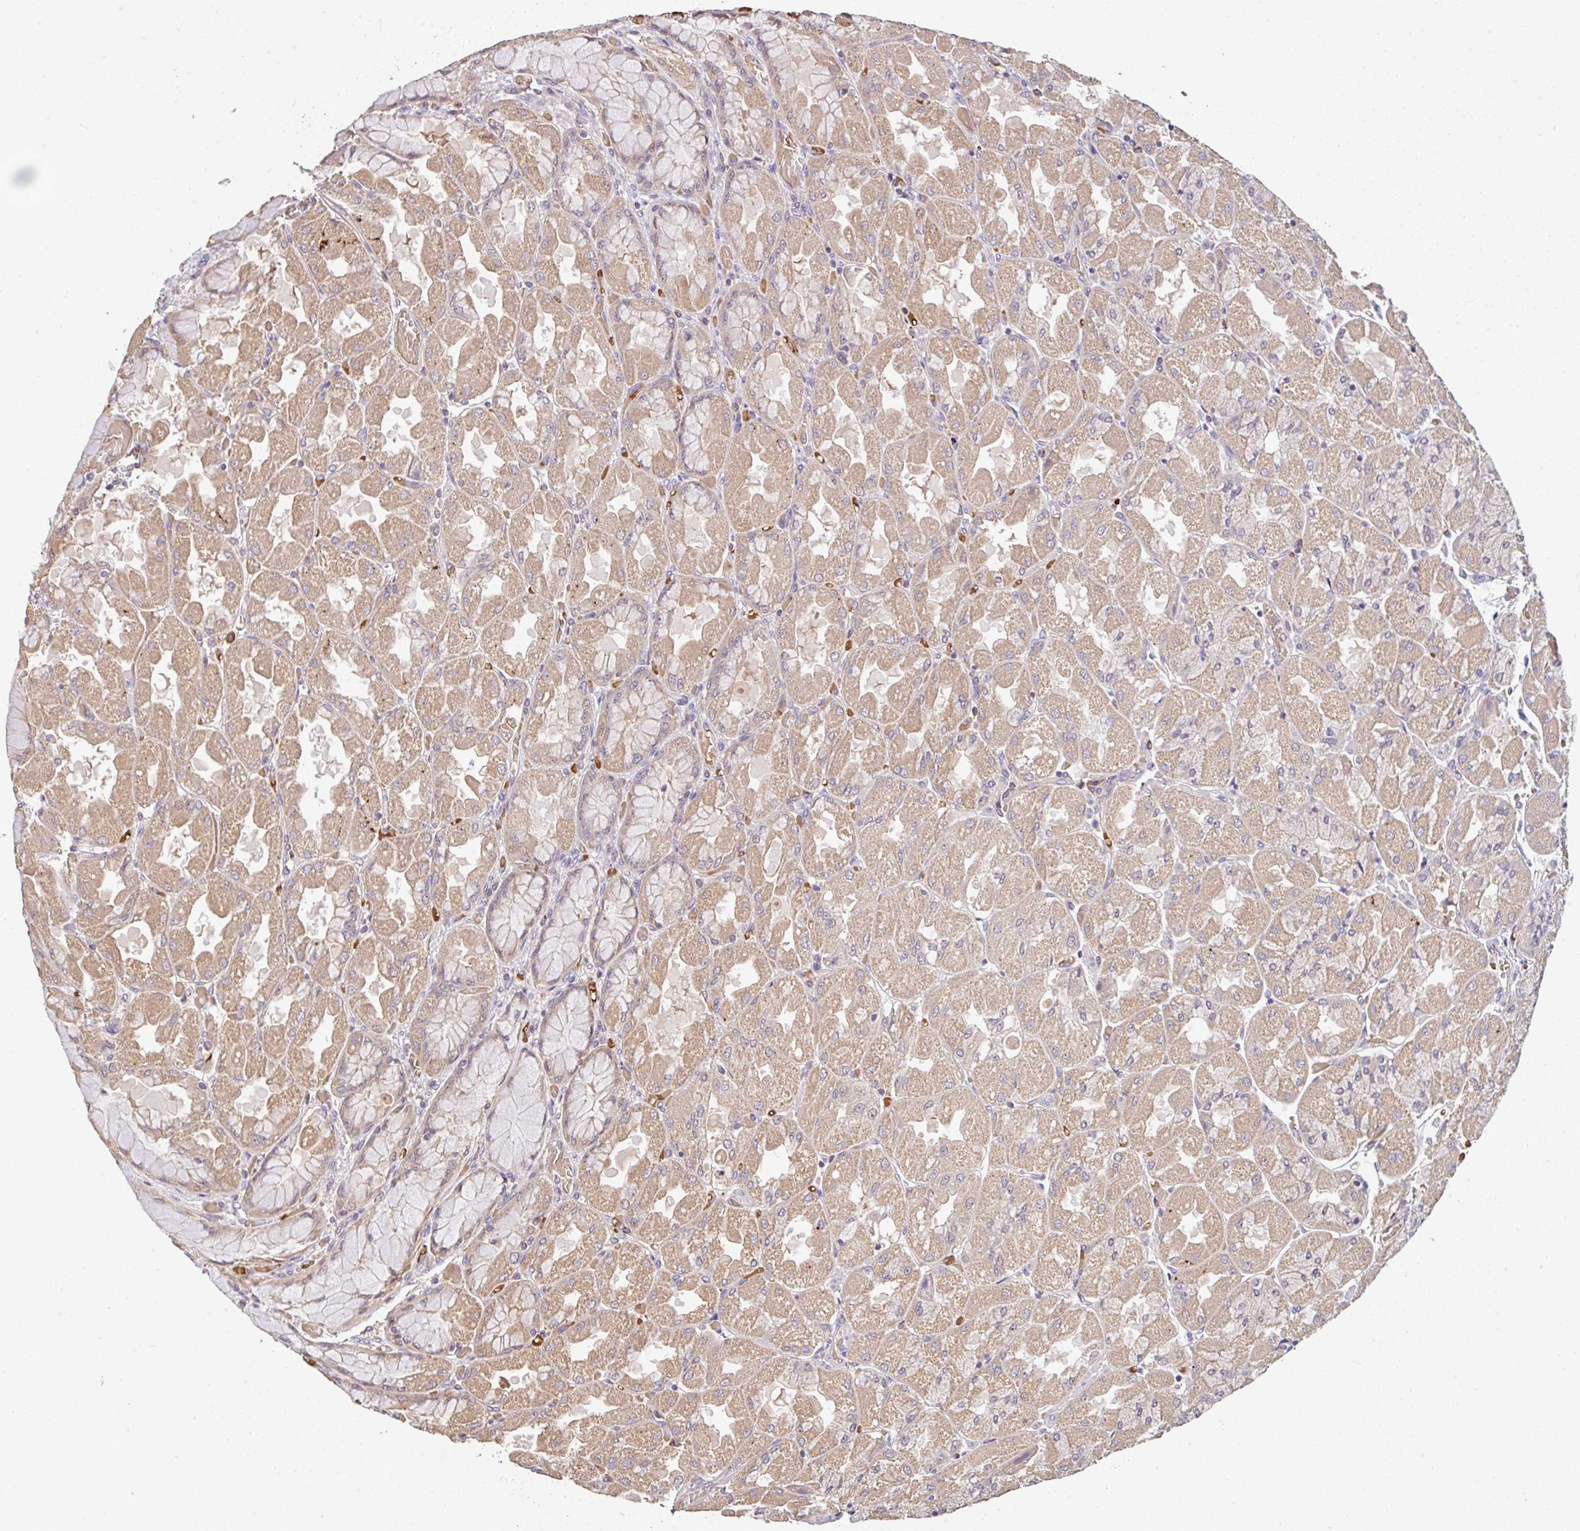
{"staining": {"intensity": "moderate", "quantity": ">75%", "location": "cytoplasmic/membranous"}, "tissue": "stomach", "cell_type": "Glandular cells", "image_type": "normal", "snomed": [{"axis": "morphology", "description": "Normal tissue, NOS"}, {"axis": "topography", "description": "Stomach"}], "caption": "A brown stain shows moderate cytoplasmic/membranous expression of a protein in glandular cells of normal human stomach. The staining was performed using DAB to visualize the protein expression in brown, while the nuclei were stained in blue with hematoxylin (Magnification: 20x).", "gene": "C1QTNF9B", "patient": {"sex": "female", "age": 61}}